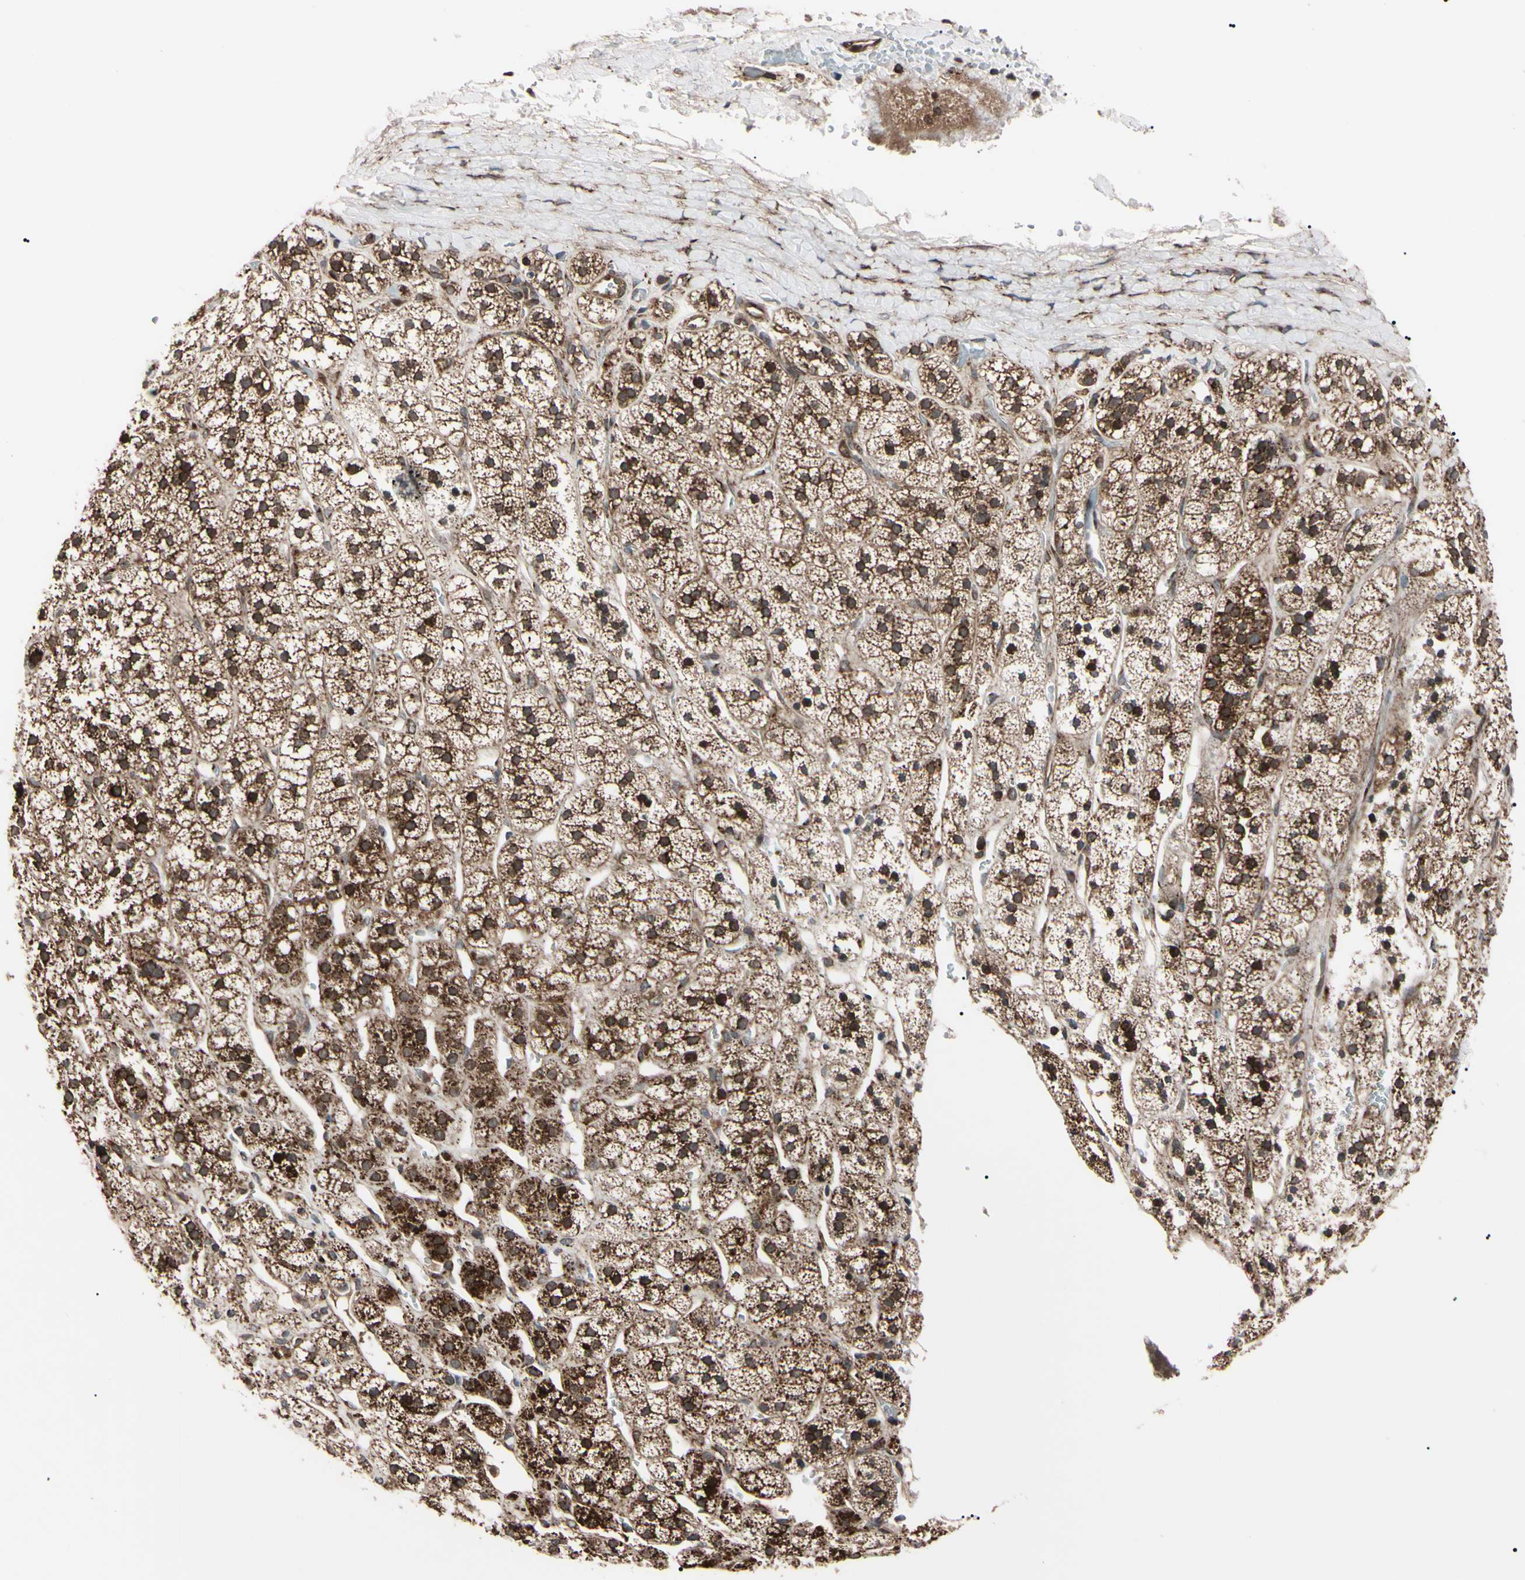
{"staining": {"intensity": "strong", "quantity": ">75%", "location": "cytoplasmic/membranous"}, "tissue": "adrenal gland", "cell_type": "Glandular cells", "image_type": "normal", "snomed": [{"axis": "morphology", "description": "Normal tissue, NOS"}, {"axis": "topography", "description": "Adrenal gland"}], "caption": "High-magnification brightfield microscopy of benign adrenal gland stained with DAB (brown) and counterstained with hematoxylin (blue). glandular cells exhibit strong cytoplasmic/membranous staining is present in about>75% of cells.", "gene": "GUCY1B1", "patient": {"sex": "male", "age": 56}}